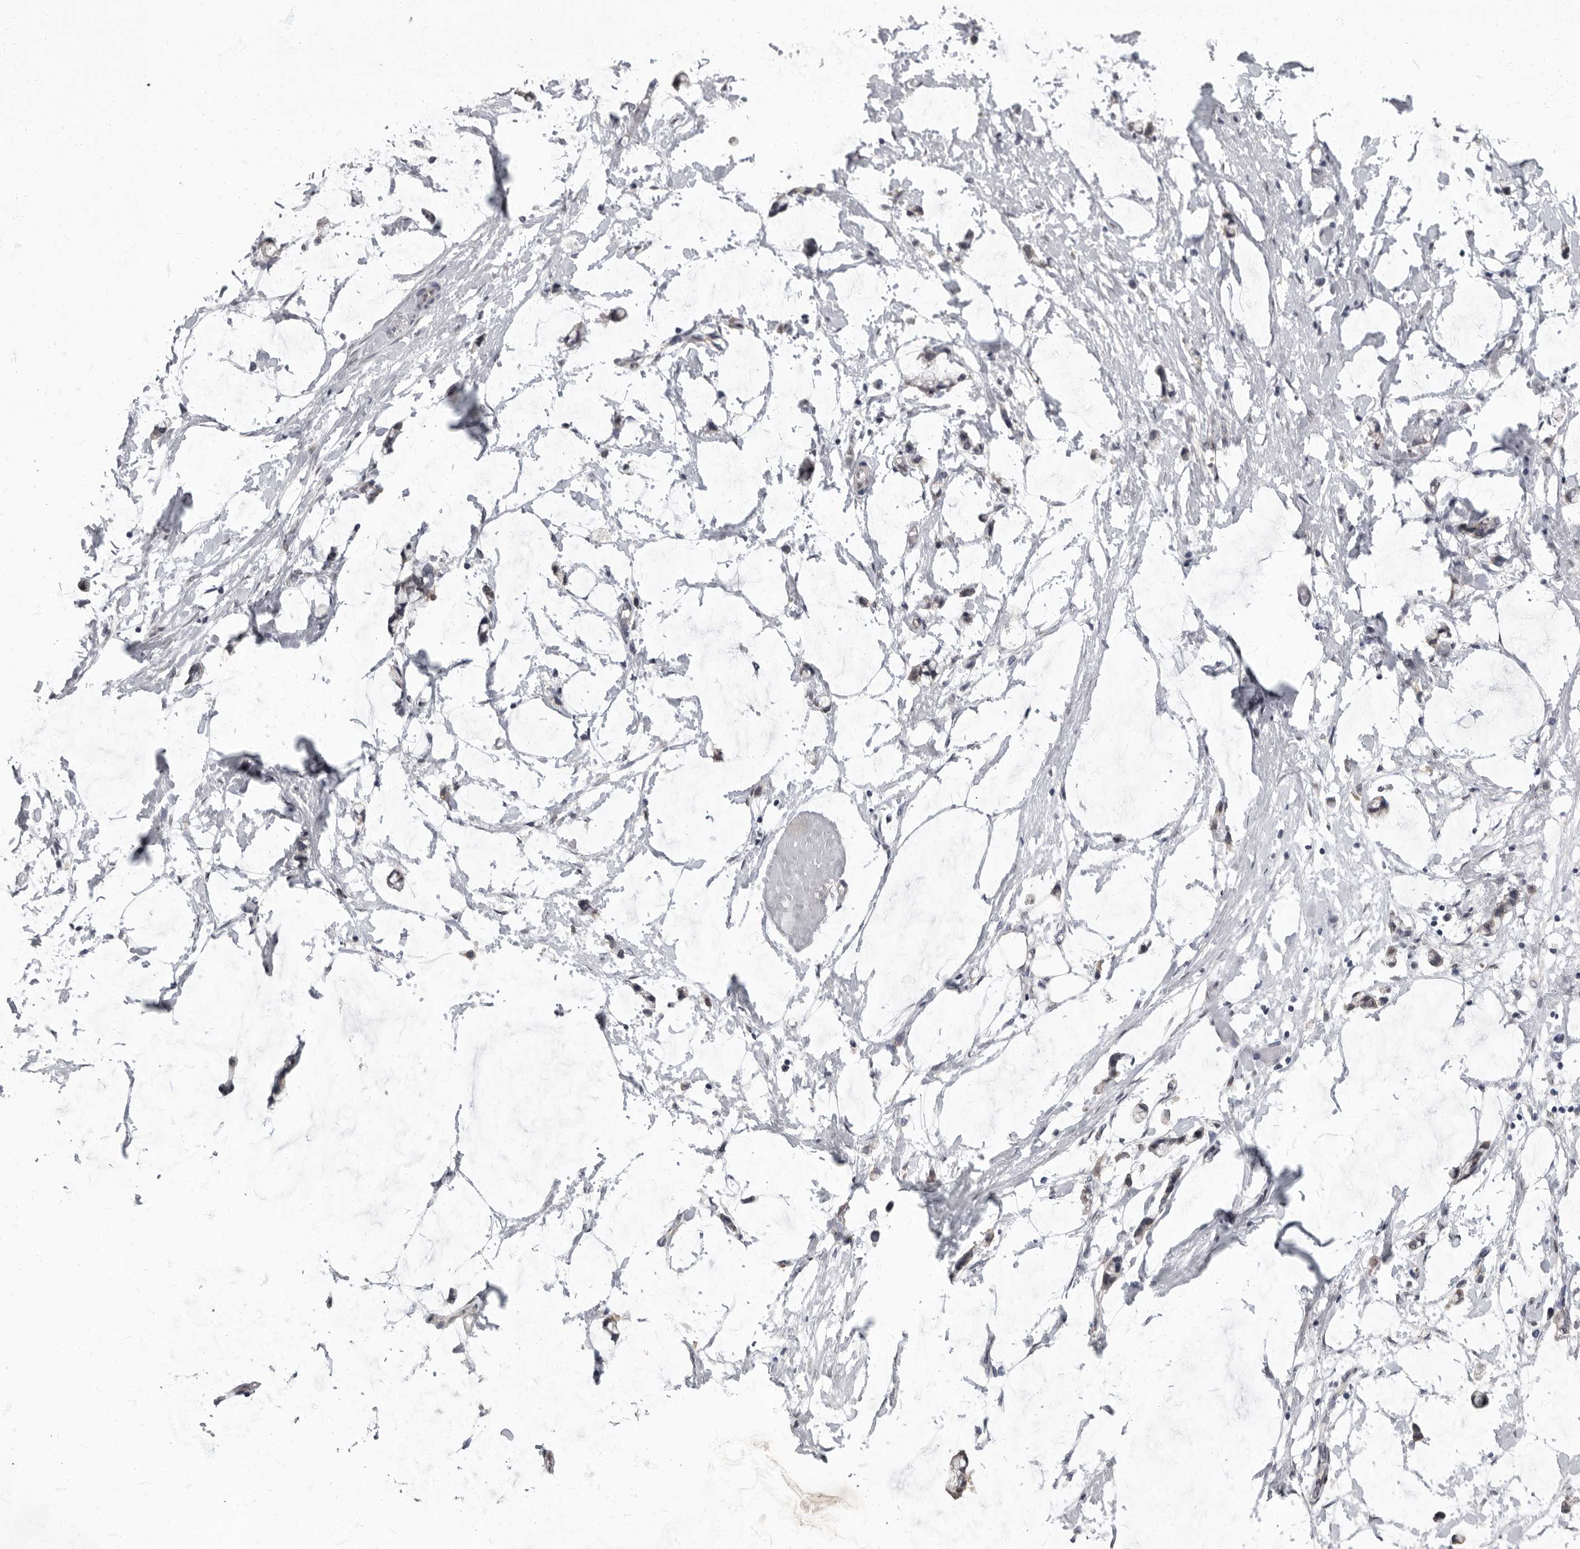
{"staining": {"intensity": "negative", "quantity": "none", "location": "none"}, "tissue": "adipose tissue", "cell_type": "Adipocytes", "image_type": "normal", "snomed": [{"axis": "morphology", "description": "Normal tissue, NOS"}, {"axis": "morphology", "description": "Adenocarcinoma, NOS"}, {"axis": "topography", "description": "Smooth muscle"}, {"axis": "topography", "description": "Colon"}], "caption": "The immunohistochemistry (IHC) histopathology image has no significant positivity in adipocytes of adipose tissue.", "gene": "ARHGEF10", "patient": {"sex": "male", "age": 14}}